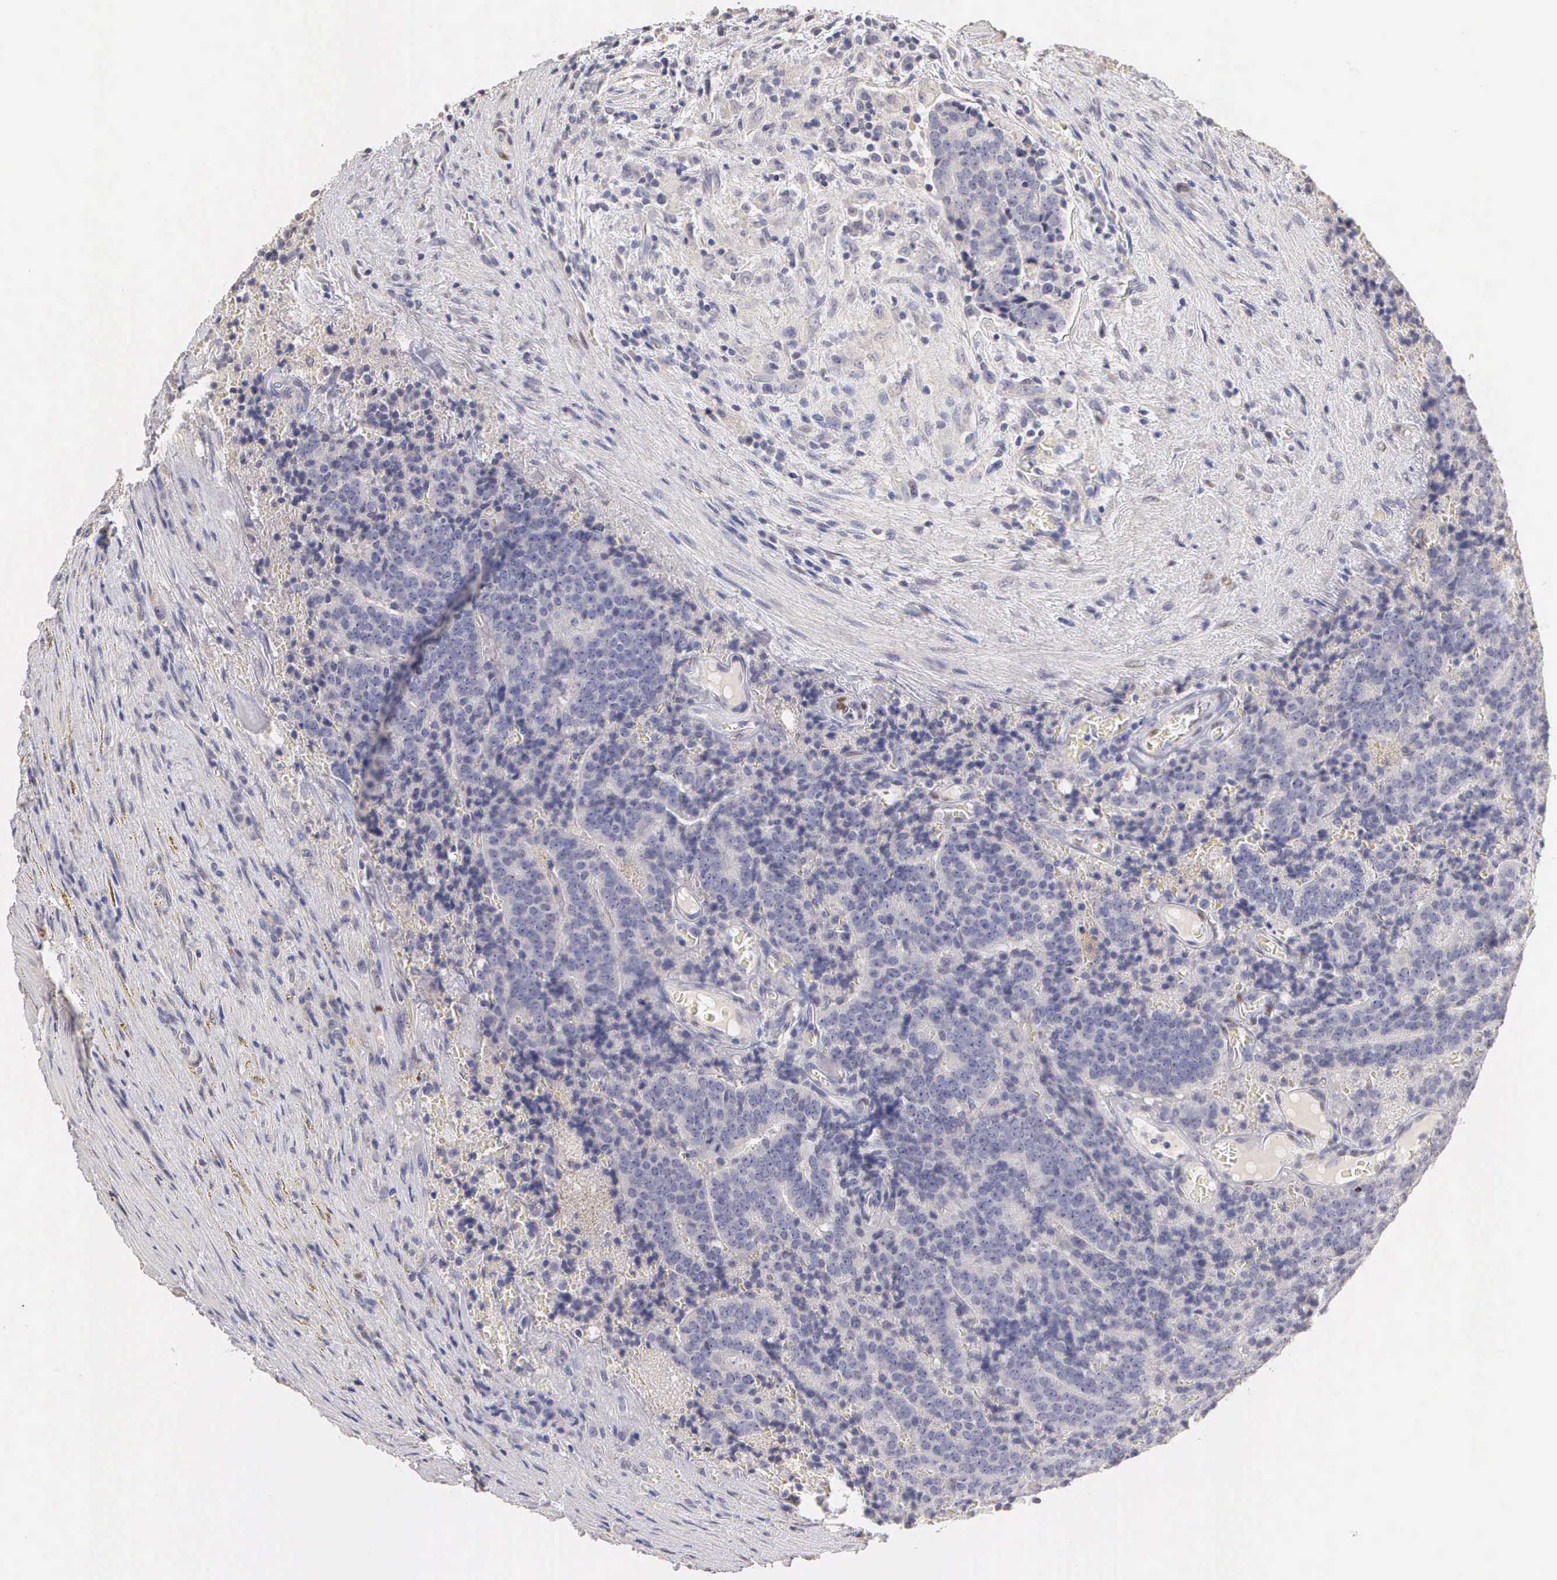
{"staining": {"intensity": "negative", "quantity": "none", "location": "none"}, "tissue": "prostate cancer", "cell_type": "Tumor cells", "image_type": "cancer", "snomed": [{"axis": "morphology", "description": "Adenocarcinoma, Medium grade"}, {"axis": "topography", "description": "Prostate"}], "caption": "High power microscopy micrograph of an IHC micrograph of prostate cancer, revealing no significant staining in tumor cells.", "gene": "ESR1", "patient": {"sex": "male", "age": 65}}